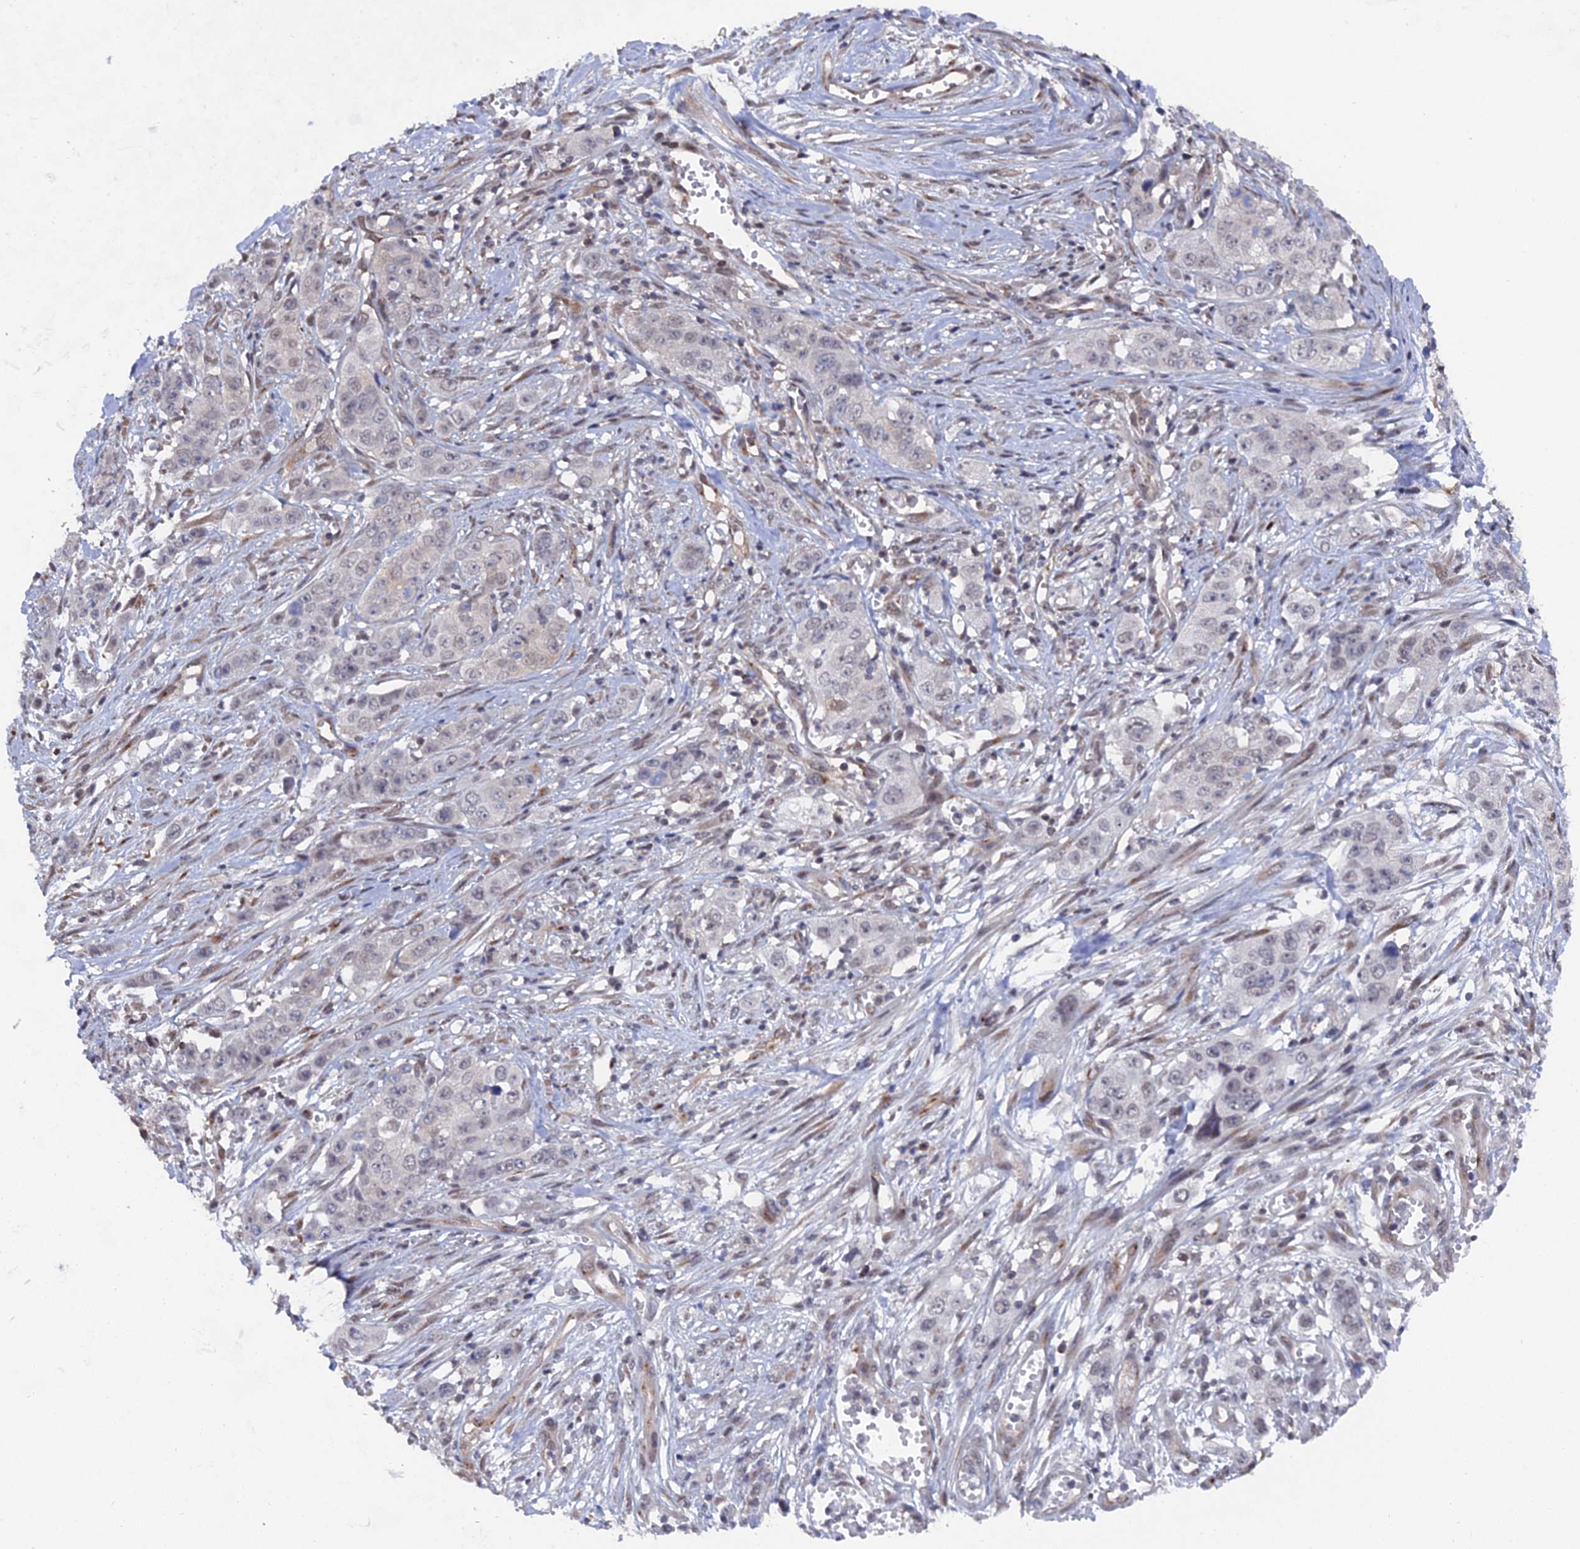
{"staining": {"intensity": "negative", "quantity": "none", "location": "none"}, "tissue": "stomach cancer", "cell_type": "Tumor cells", "image_type": "cancer", "snomed": [{"axis": "morphology", "description": "Adenocarcinoma, NOS"}, {"axis": "topography", "description": "Stomach, upper"}], "caption": "A photomicrograph of stomach cancer stained for a protein exhibits no brown staining in tumor cells.", "gene": "FHIP2A", "patient": {"sex": "male", "age": 62}}